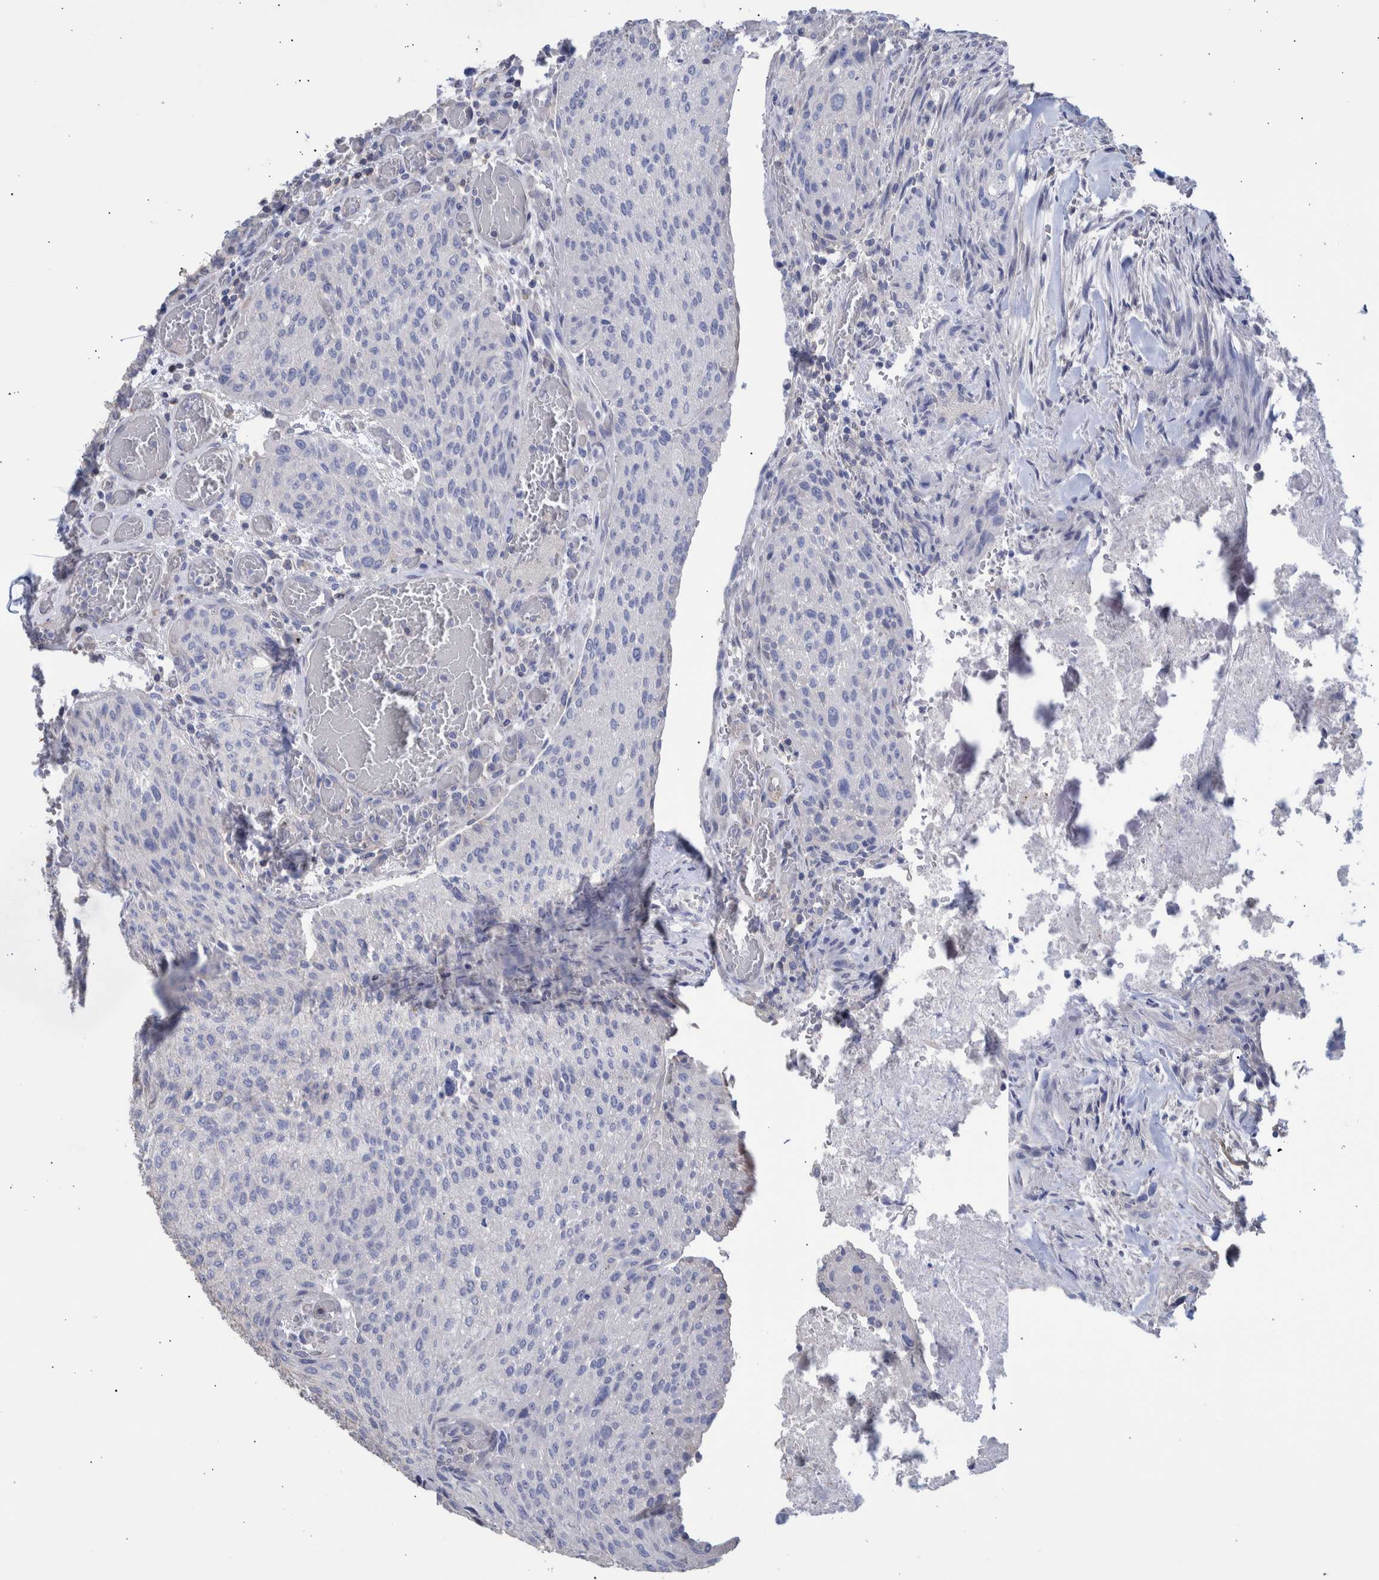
{"staining": {"intensity": "negative", "quantity": "none", "location": "none"}, "tissue": "urothelial cancer", "cell_type": "Tumor cells", "image_type": "cancer", "snomed": [{"axis": "morphology", "description": "Urothelial carcinoma, Low grade"}, {"axis": "morphology", "description": "Urothelial carcinoma, High grade"}, {"axis": "topography", "description": "Urinary bladder"}], "caption": "Urothelial cancer was stained to show a protein in brown. There is no significant positivity in tumor cells.", "gene": "PPP3CC", "patient": {"sex": "male", "age": 35}}